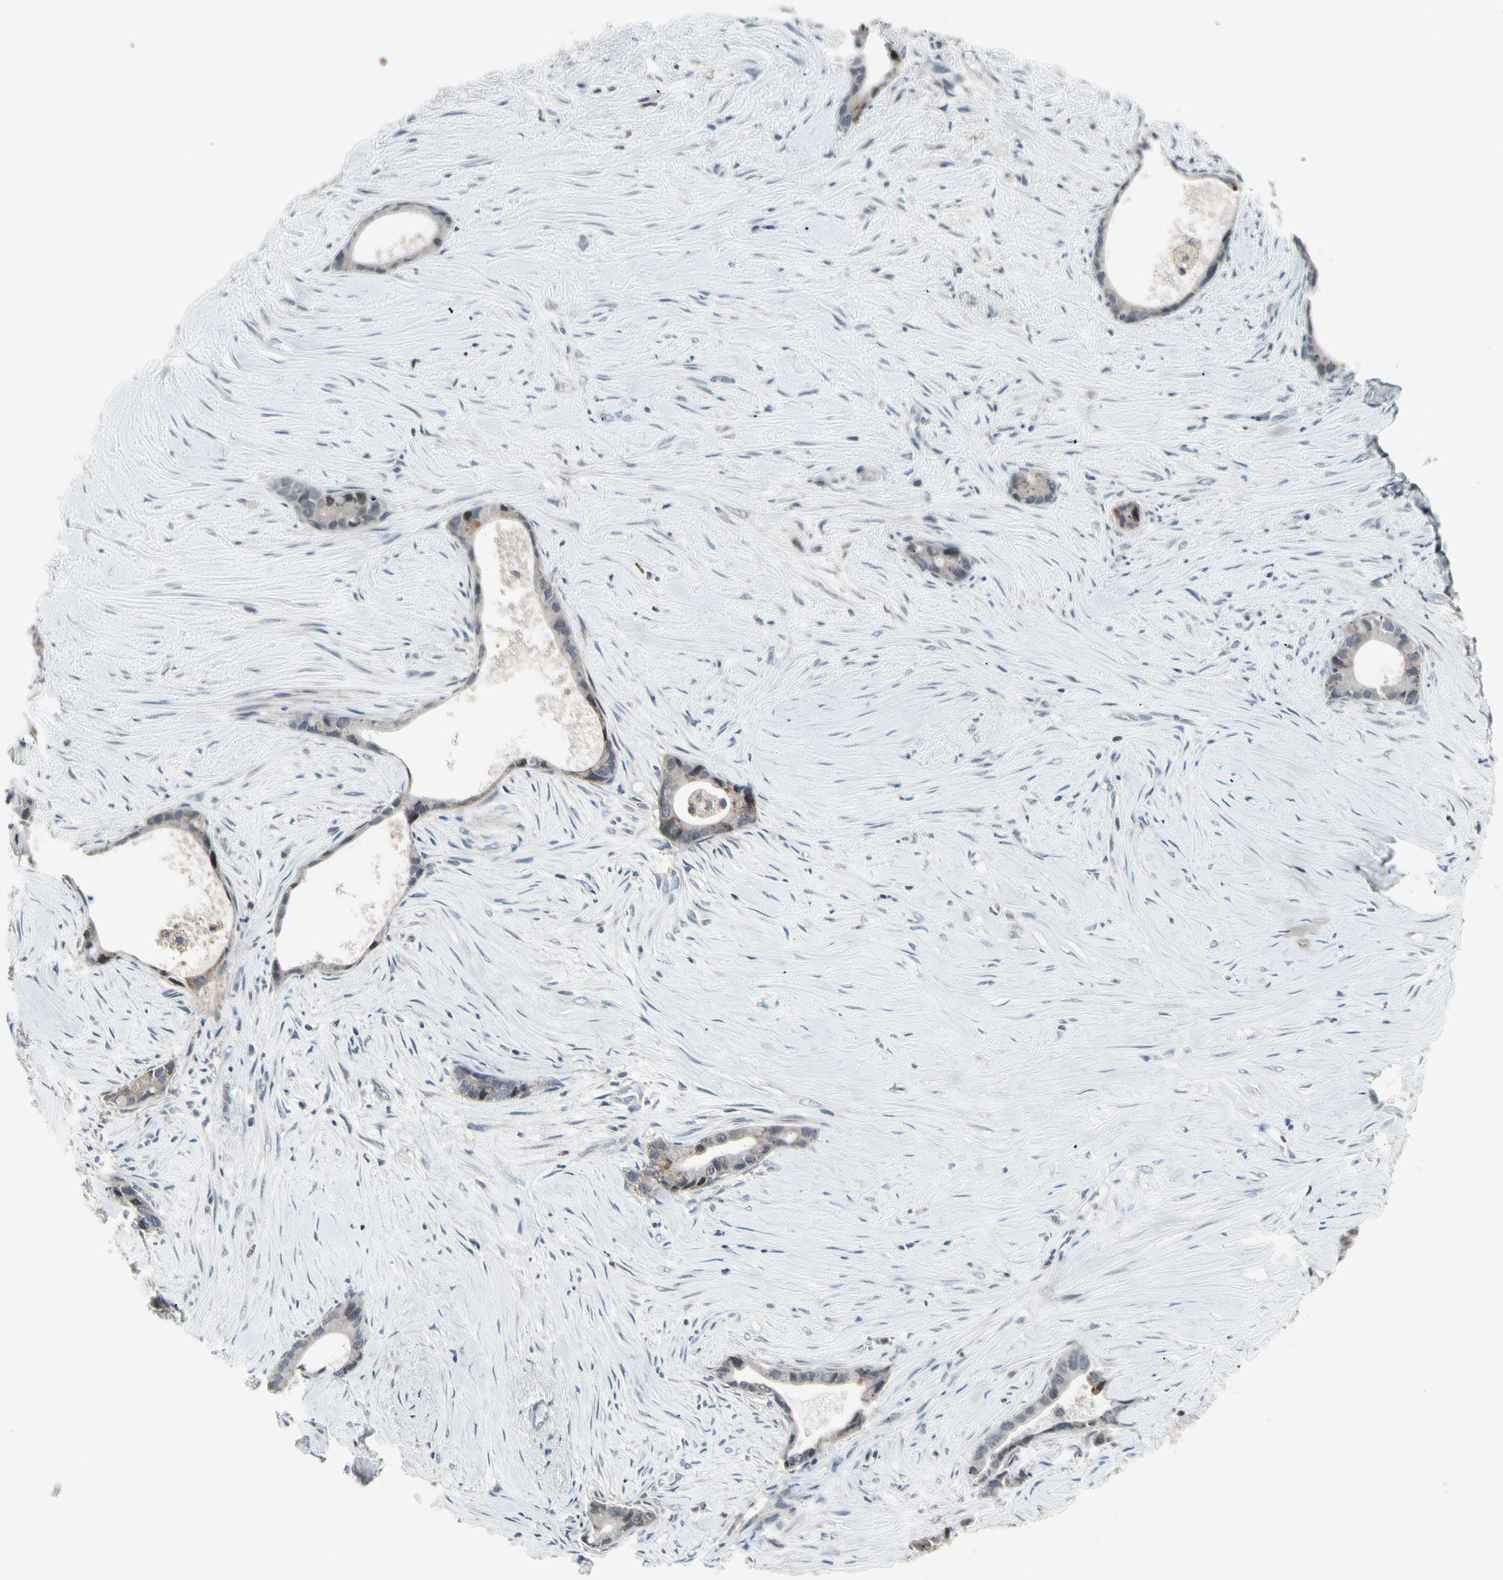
{"staining": {"intensity": "weak", "quantity": "25%-75%", "location": "cytoplasmic/membranous"}, "tissue": "liver cancer", "cell_type": "Tumor cells", "image_type": "cancer", "snomed": [{"axis": "morphology", "description": "Cholangiocarcinoma"}, {"axis": "topography", "description": "Liver"}], "caption": "Immunohistochemical staining of cholangiocarcinoma (liver) reveals low levels of weak cytoplasmic/membranous protein expression in about 25%-75% of tumor cells.", "gene": "NMI", "patient": {"sex": "female", "age": 55}}